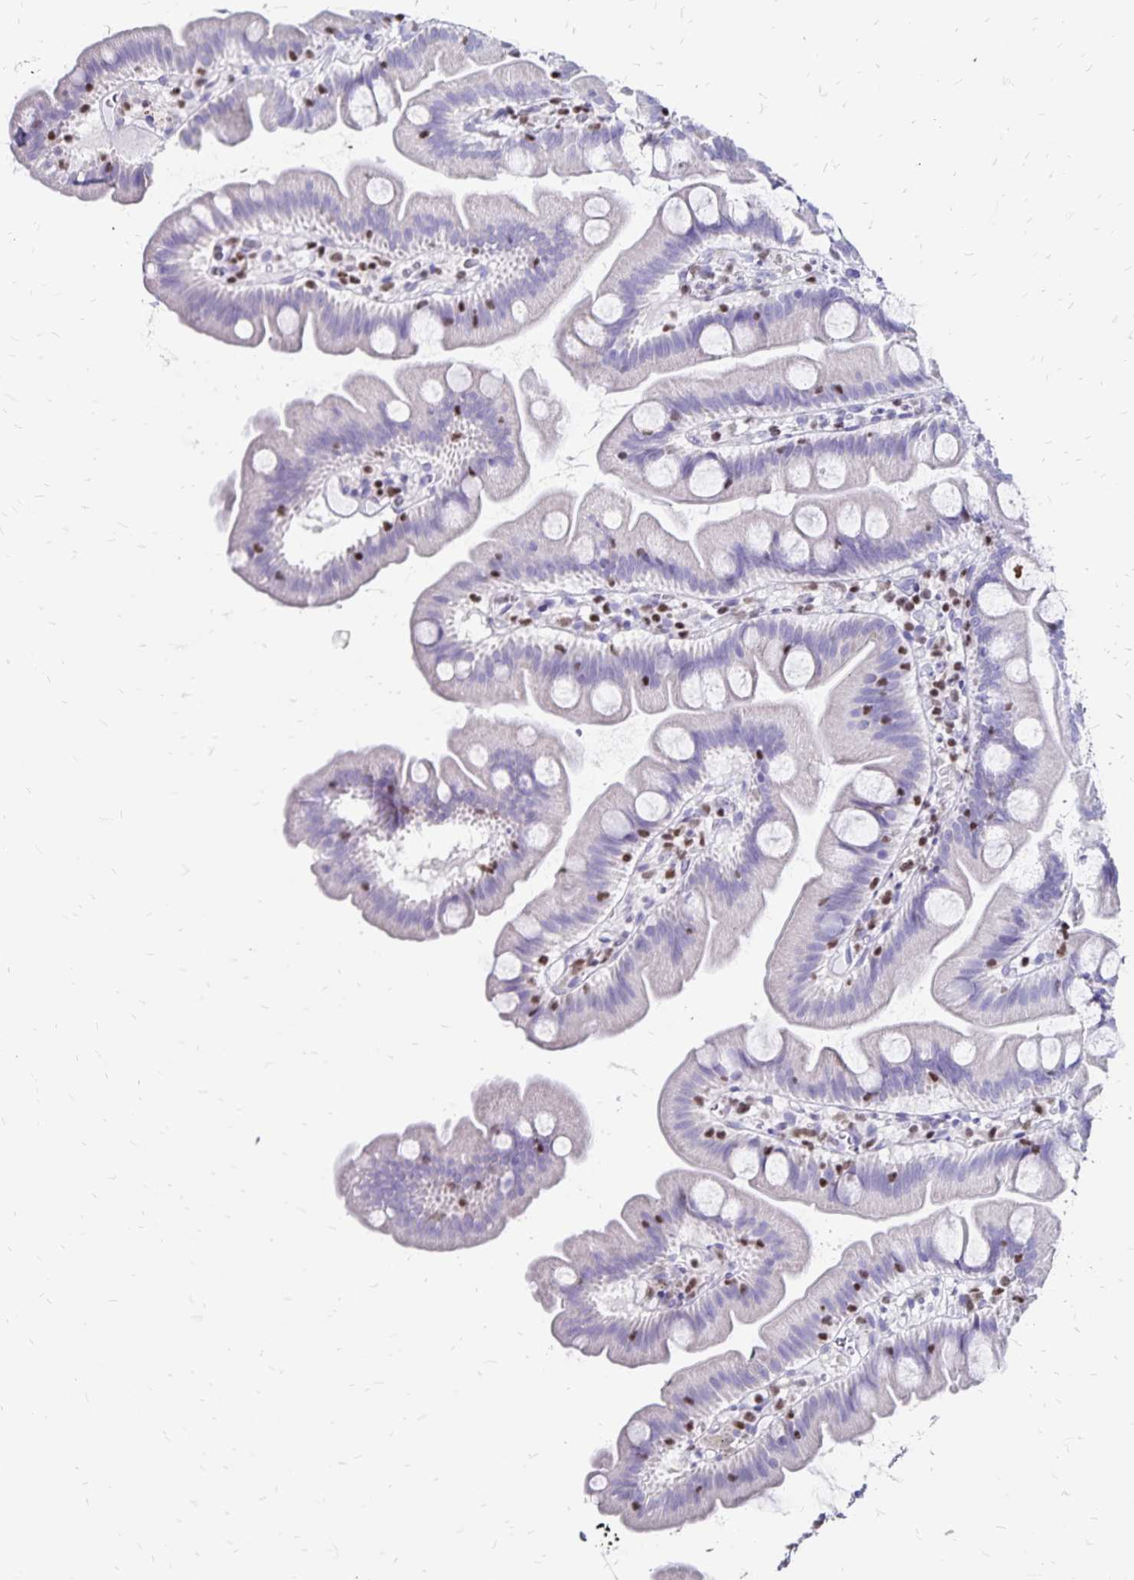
{"staining": {"intensity": "negative", "quantity": "none", "location": "none"}, "tissue": "small intestine", "cell_type": "Glandular cells", "image_type": "normal", "snomed": [{"axis": "morphology", "description": "Normal tissue, NOS"}, {"axis": "topography", "description": "Small intestine"}], "caption": "The image exhibits no significant expression in glandular cells of small intestine.", "gene": "IKZF1", "patient": {"sex": "female", "age": 68}}